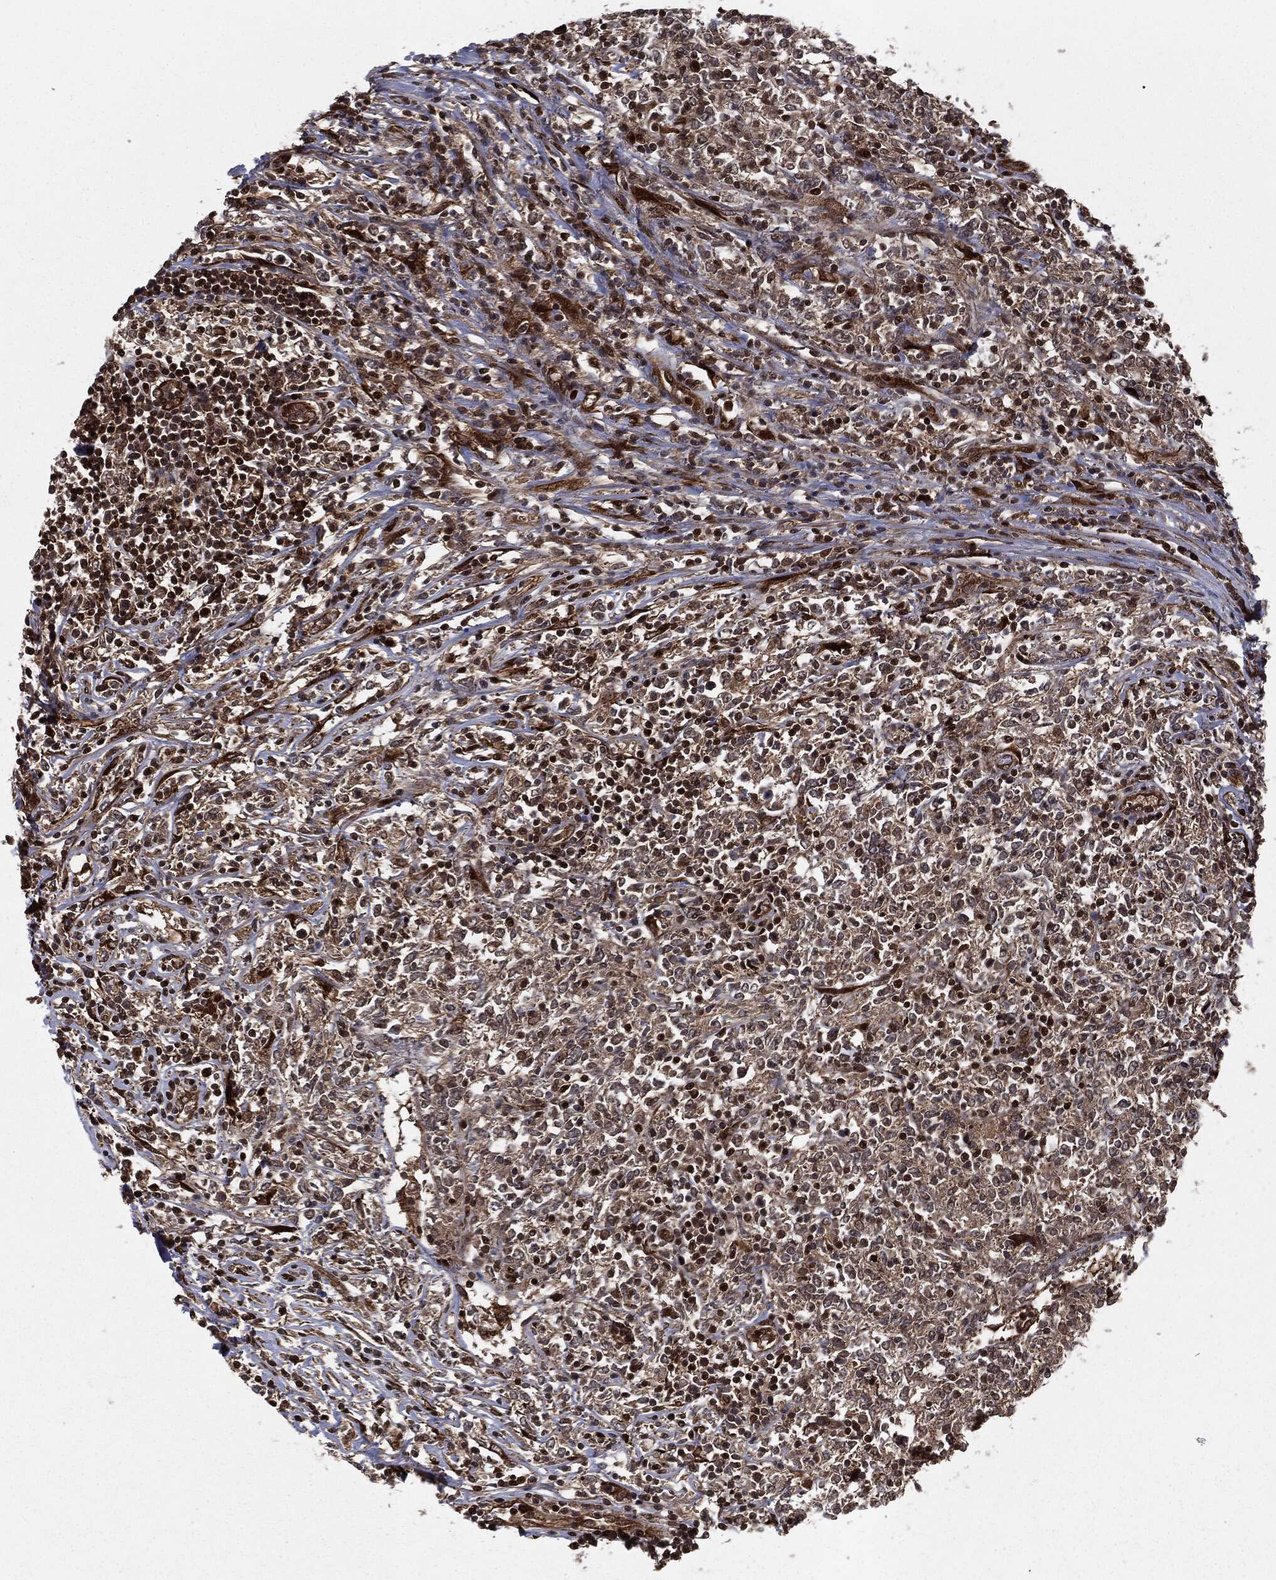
{"staining": {"intensity": "weak", "quantity": ">75%", "location": "cytoplasmic/membranous"}, "tissue": "lymphoma", "cell_type": "Tumor cells", "image_type": "cancer", "snomed": [{"axis": "morphology", "description": "Malignant lymphoma, non-Hodgkin's type, High grade"}, {"axis": "topography", "description": "Lymph node"}], "caption": "This photomicrograph reveals immunohistochemistry staining of high-grade malignant lymphoma, non-Hodgkin's type, with low weak cytoplasmic/membranous staining in approximately >75% of tumor cells.", "gene": "RANBP9", "patient": {"sex": "female", "age": 84}}